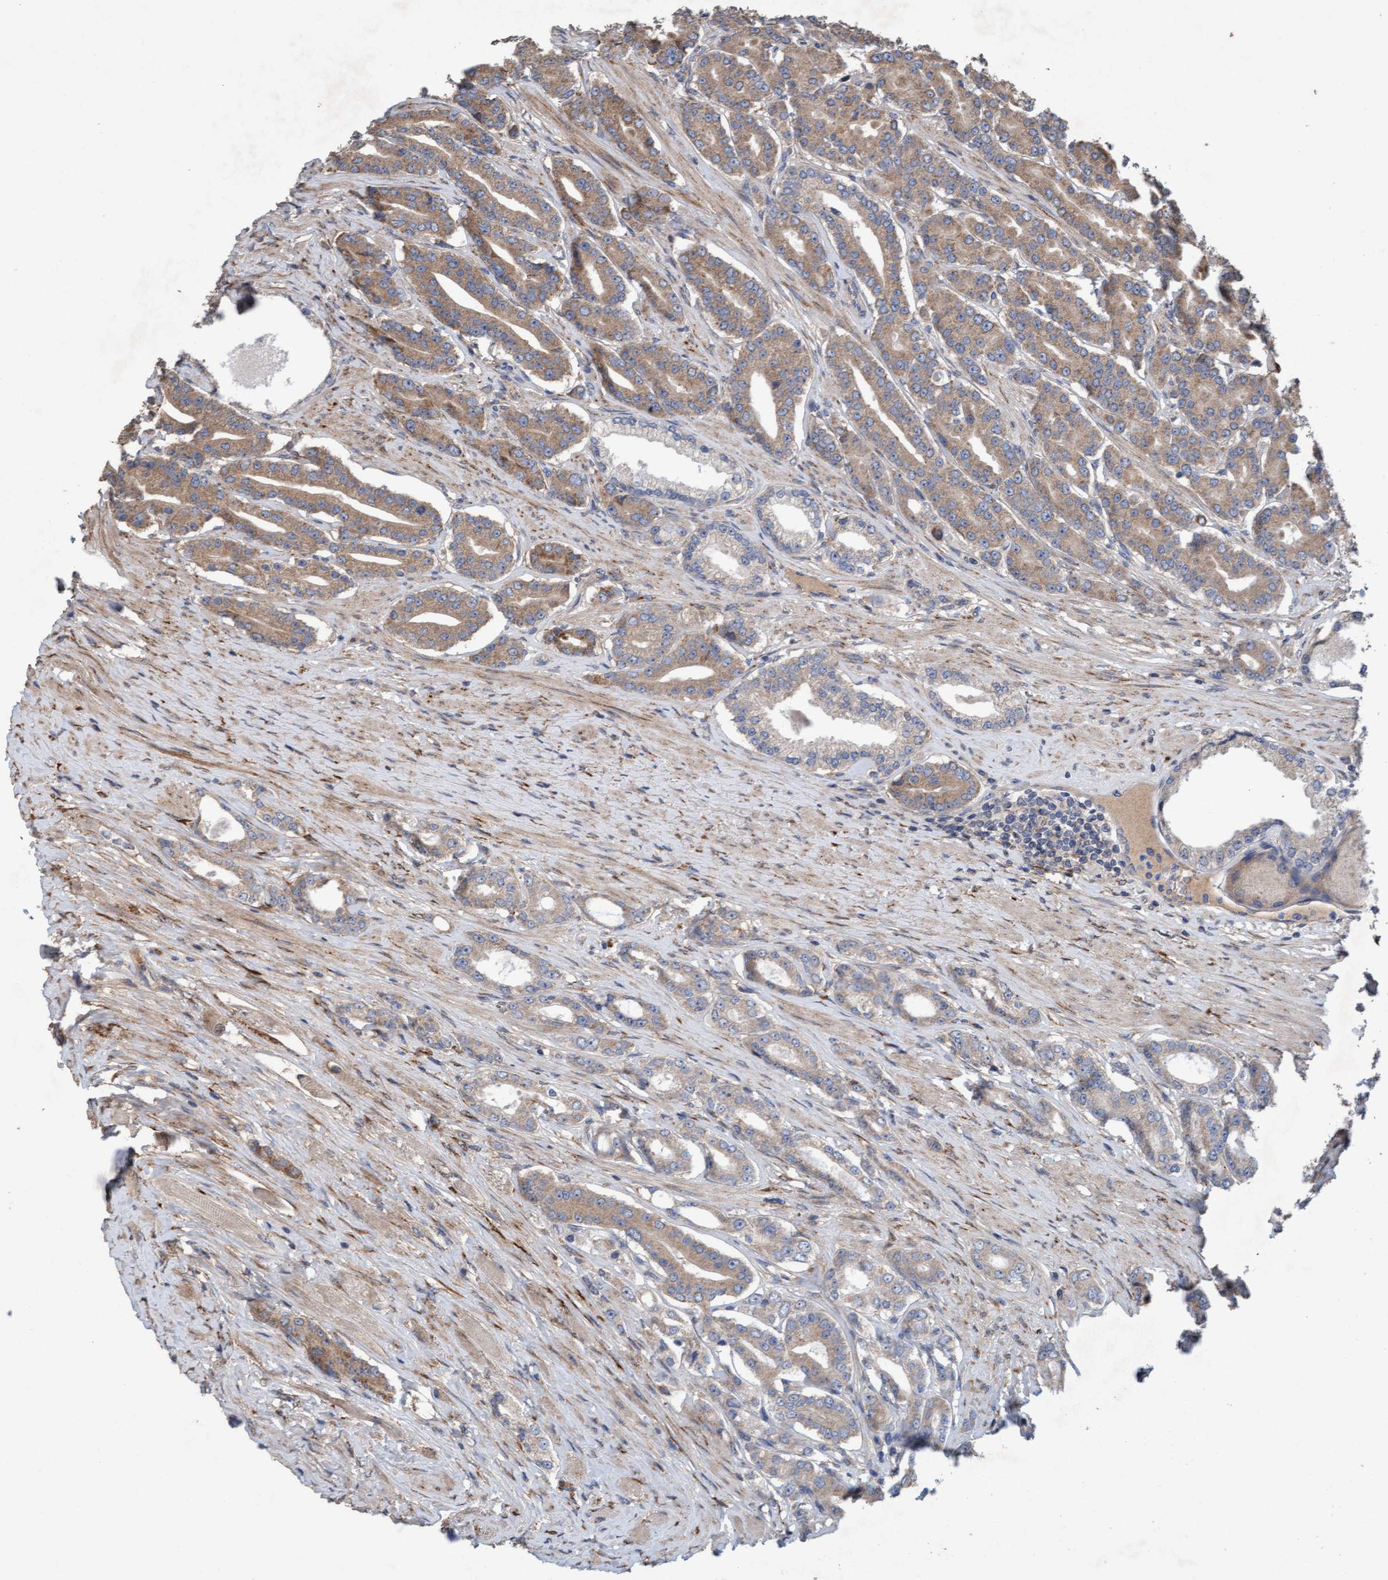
{"staining": {"intensity": "moderate", "quantity": ">75%", "location": "cytoplasmic/membranous"}, "tissue": "prostate cancer", "cell_type": "Tumor cells", "image_type": "cancer", "snomed": [{"axis": "morphology", "description": "Adenocarcinoma, High grade"}, {"axis": "topography", "description": "Prostate"}], "caption": "Immunohistochemical staining of prostate cancer (adenocarcinoma (high-grade)) displays medium levels of moderate cytoplasmic/membranous expression in approximately >75% of tumor cells.", "gene": "DDHD2", "patient": {"sex": "male", "age": 71}}